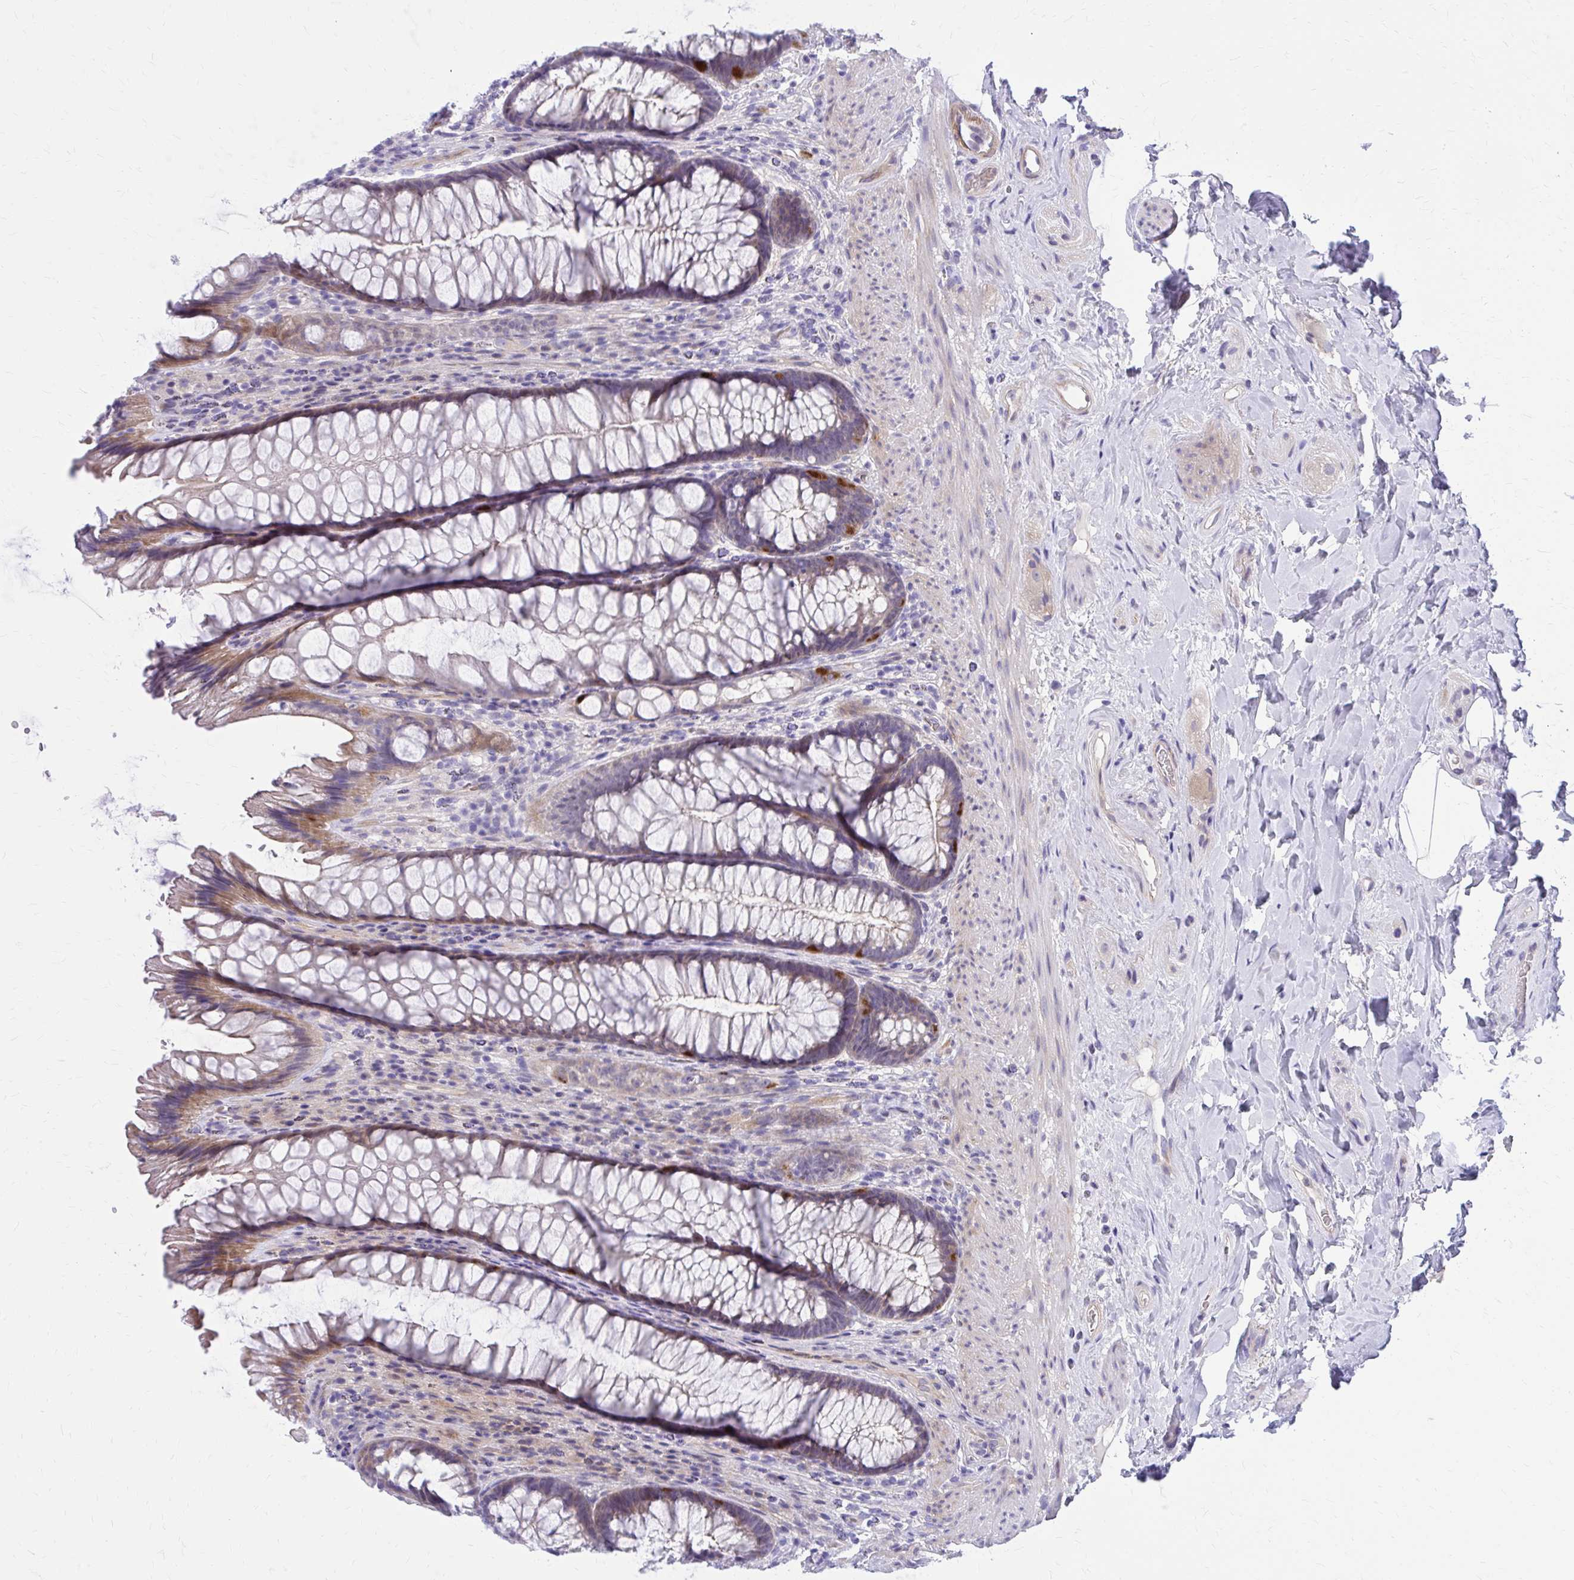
{"staining": {"intensity": "weak", "quantity": "<25%", "location": "cytoplasmic/membranous"}, "tissue": "rectum", "cell_type": "Glandular cells", "image_type": "normal", "snomed": [{"axis": "morphology", "description": "Normal tissue, NOS"}, {"axis": "topography", "description": "Rectum"}], "caption": "Glandular cells are negative for protein expression in unremarkable human rectum. The staining is performed using DAB (3,3'-diaminobenzidine) brown chromogen with nuclei counter-stained in using hematoxylin.", "gene": "ADAMTSL1", "patient": {"sex": "male", "age": 53}}